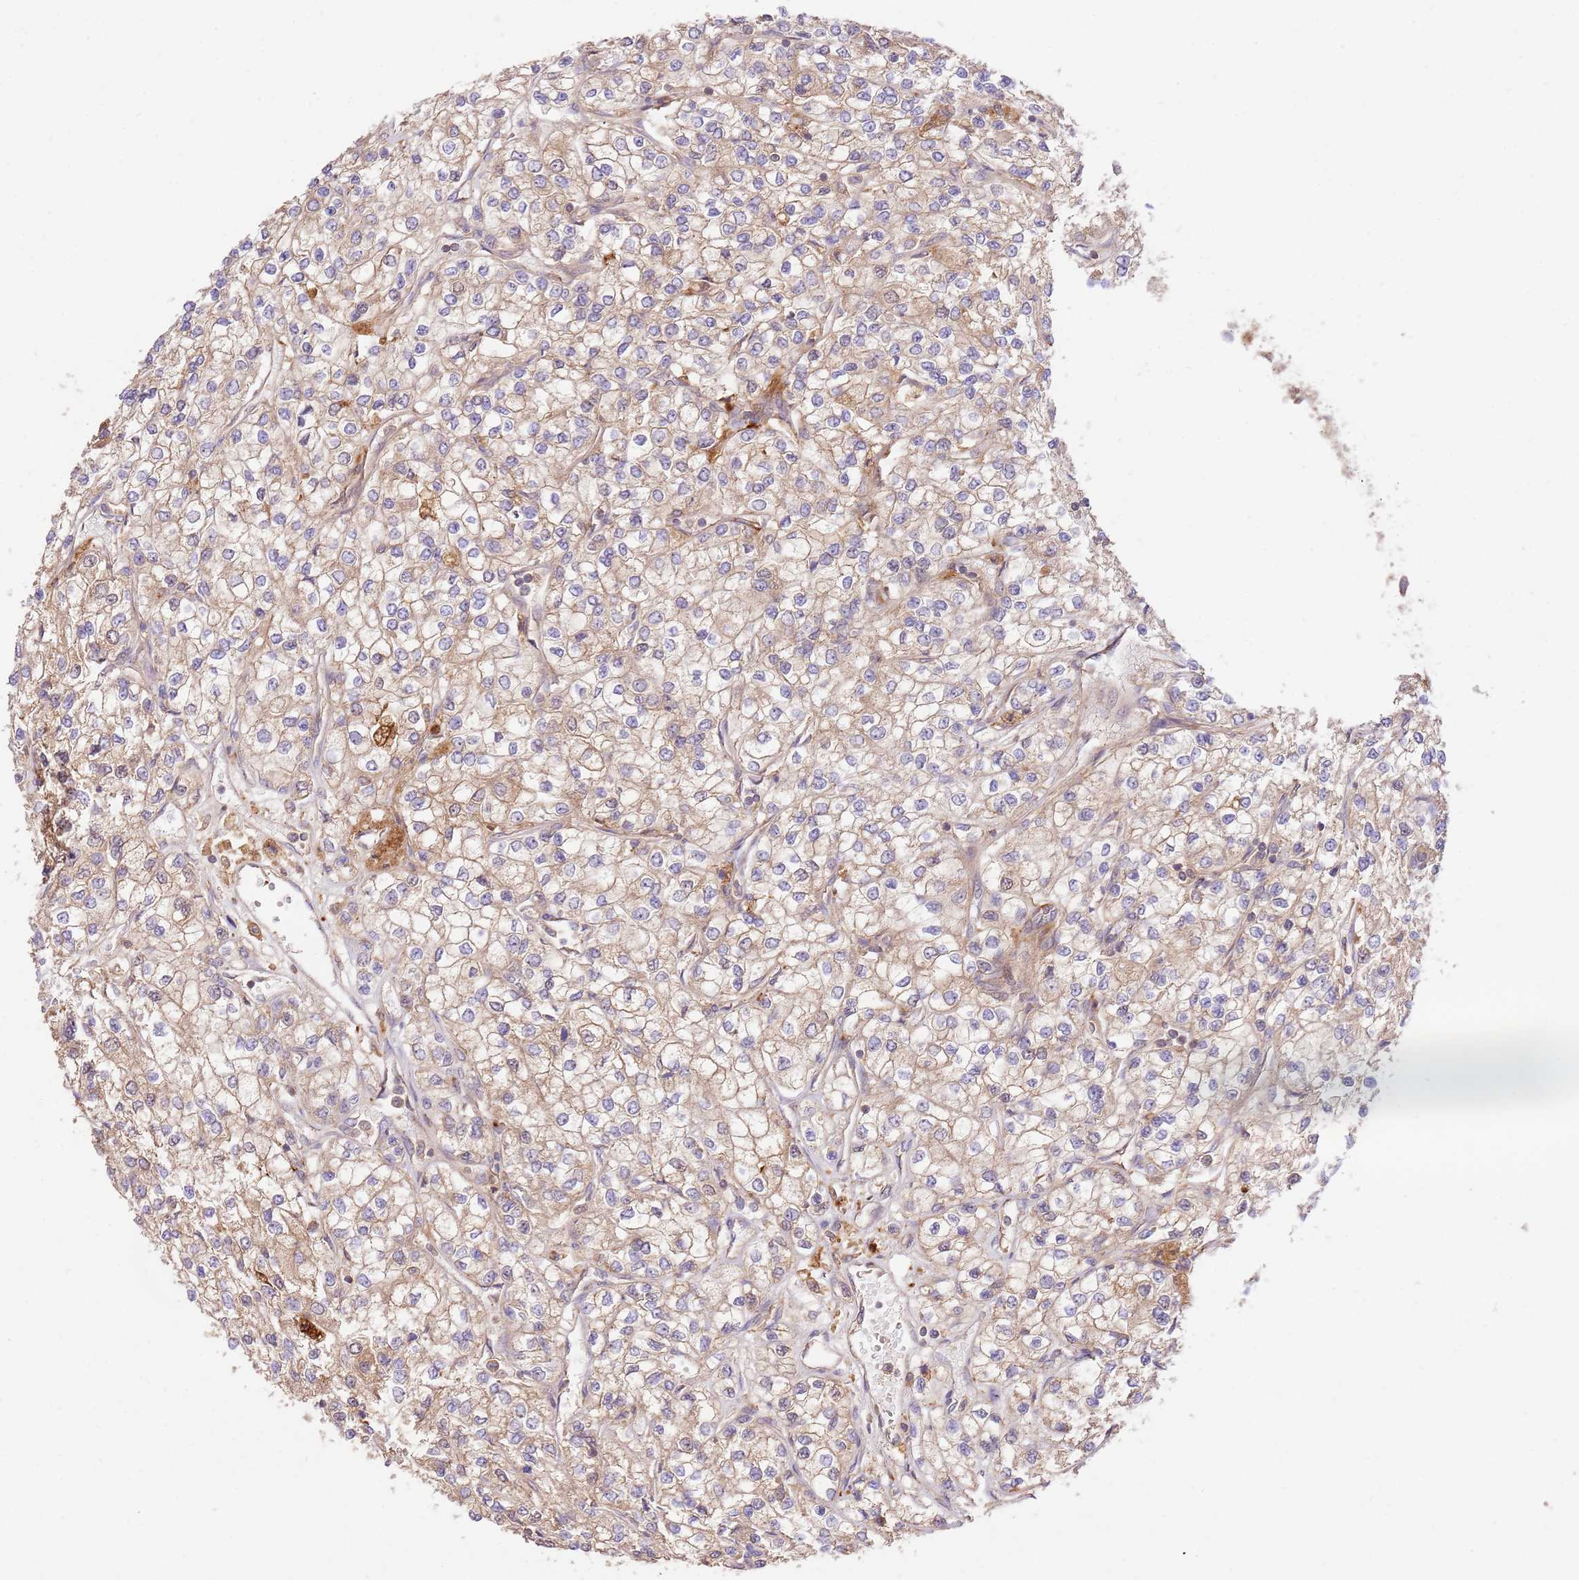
{"staining": {"intensity": "weak", "quantity": "25%-75%", "location": "cytoplasmic/membranous"}, "tissue": "renal cancer", "cell_type": "Tumor cells", "image_type": "cancer", "snomed": [{"axis": "morphology", "description": "Adenocarcinoma, NOS"}, {"axis": "topography", "description": "Kidney"}], "caption": "Weak cytoplasmic/membranous protein positivity is present in about 25%-75% of tumor cells in adenocarcinoma (renal).", "gene": "GAREM1", "patient": {"sex": "male", "age": 80}}